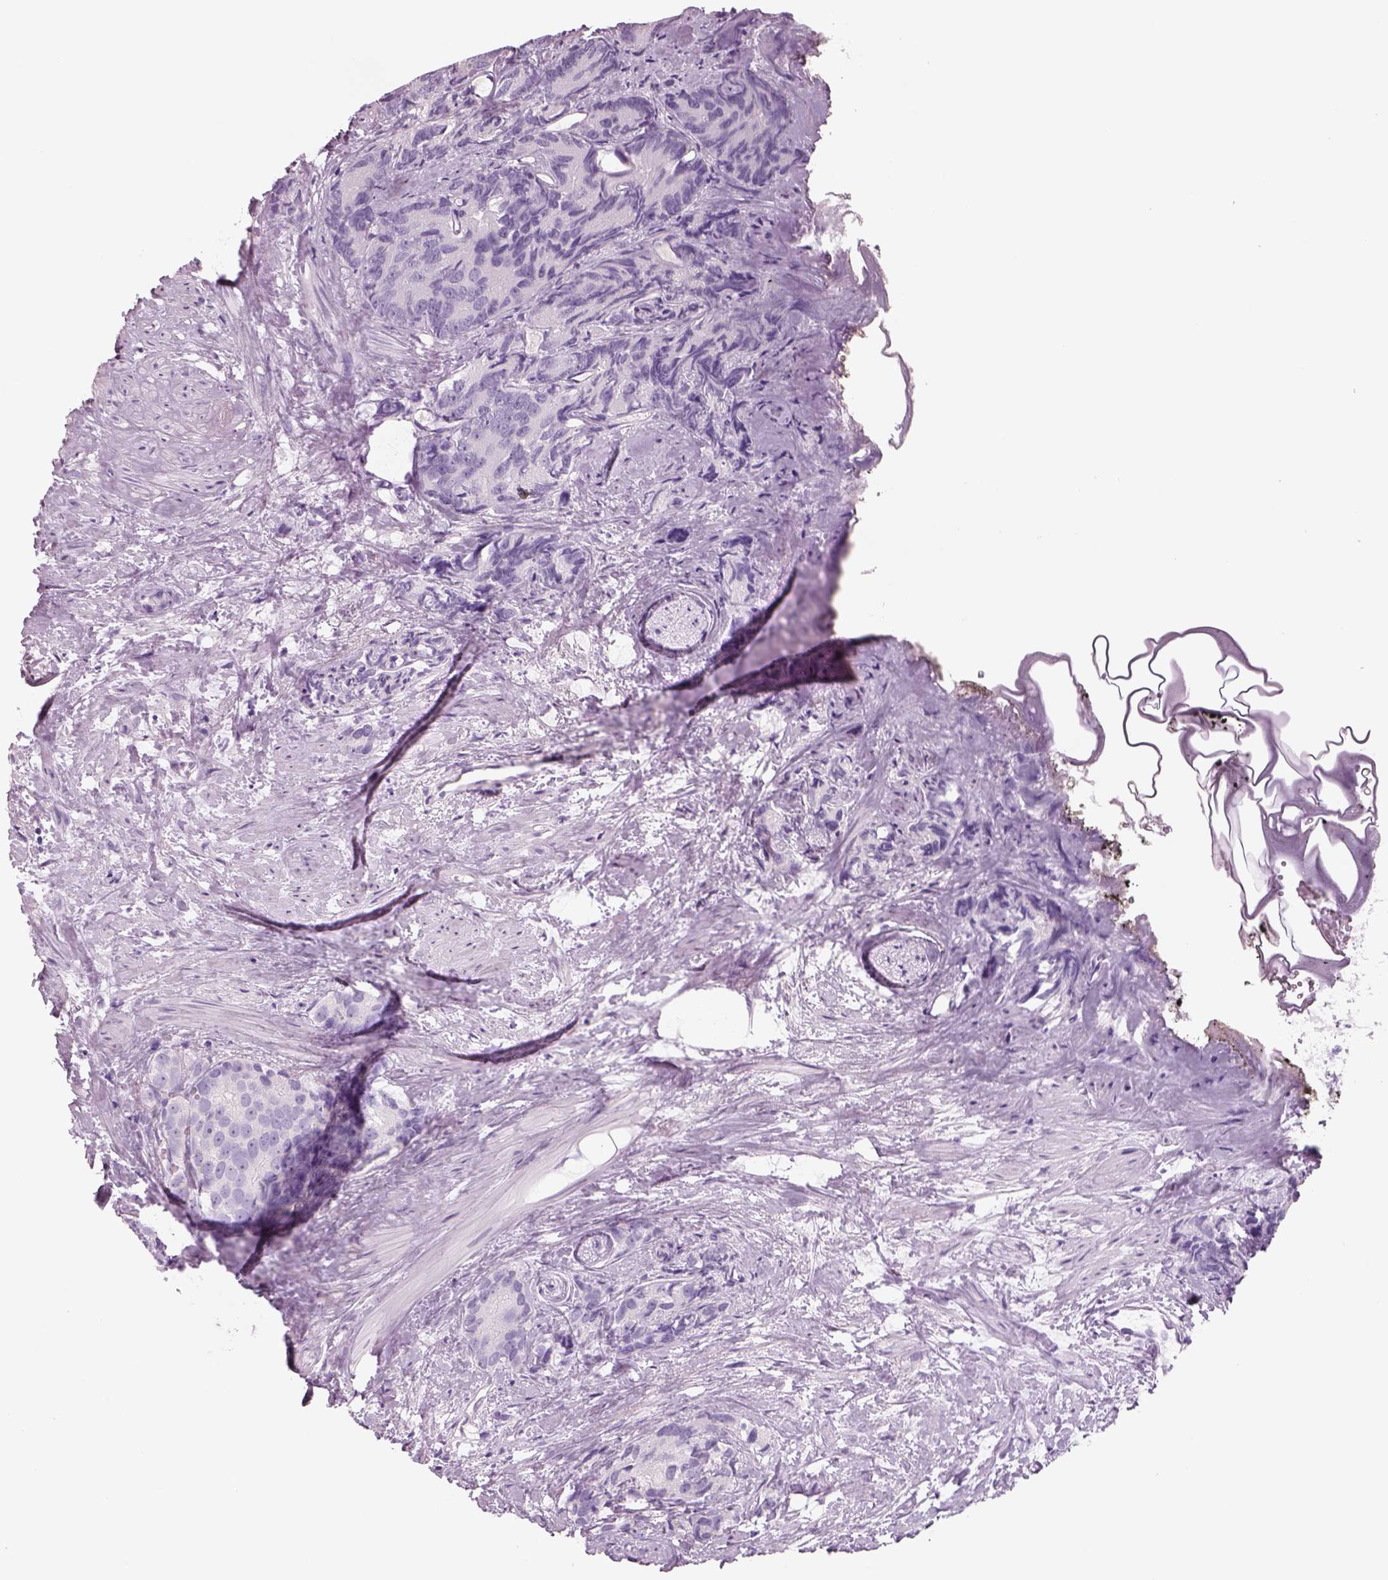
{"staining": {"intensity": "negative", "quantity": "none", "location": "none"}, "tissue": "prostate cancer", "cell_type": "Tumor cells", "image_type": "cancer", "snomed": [{"axis": "morphology", "description": "Adenocarcinoma, High grade"}, {"axis": "topography", "description": "Prostate"}], "caption": "High power microscopy image of an immunohistochemistry histopathology image of prostate adenocarcinoma (high-grade), revealing no significant staining in tumor cells.", "gene": "RHO", "patient": {"sex": "male", "age": 90}}